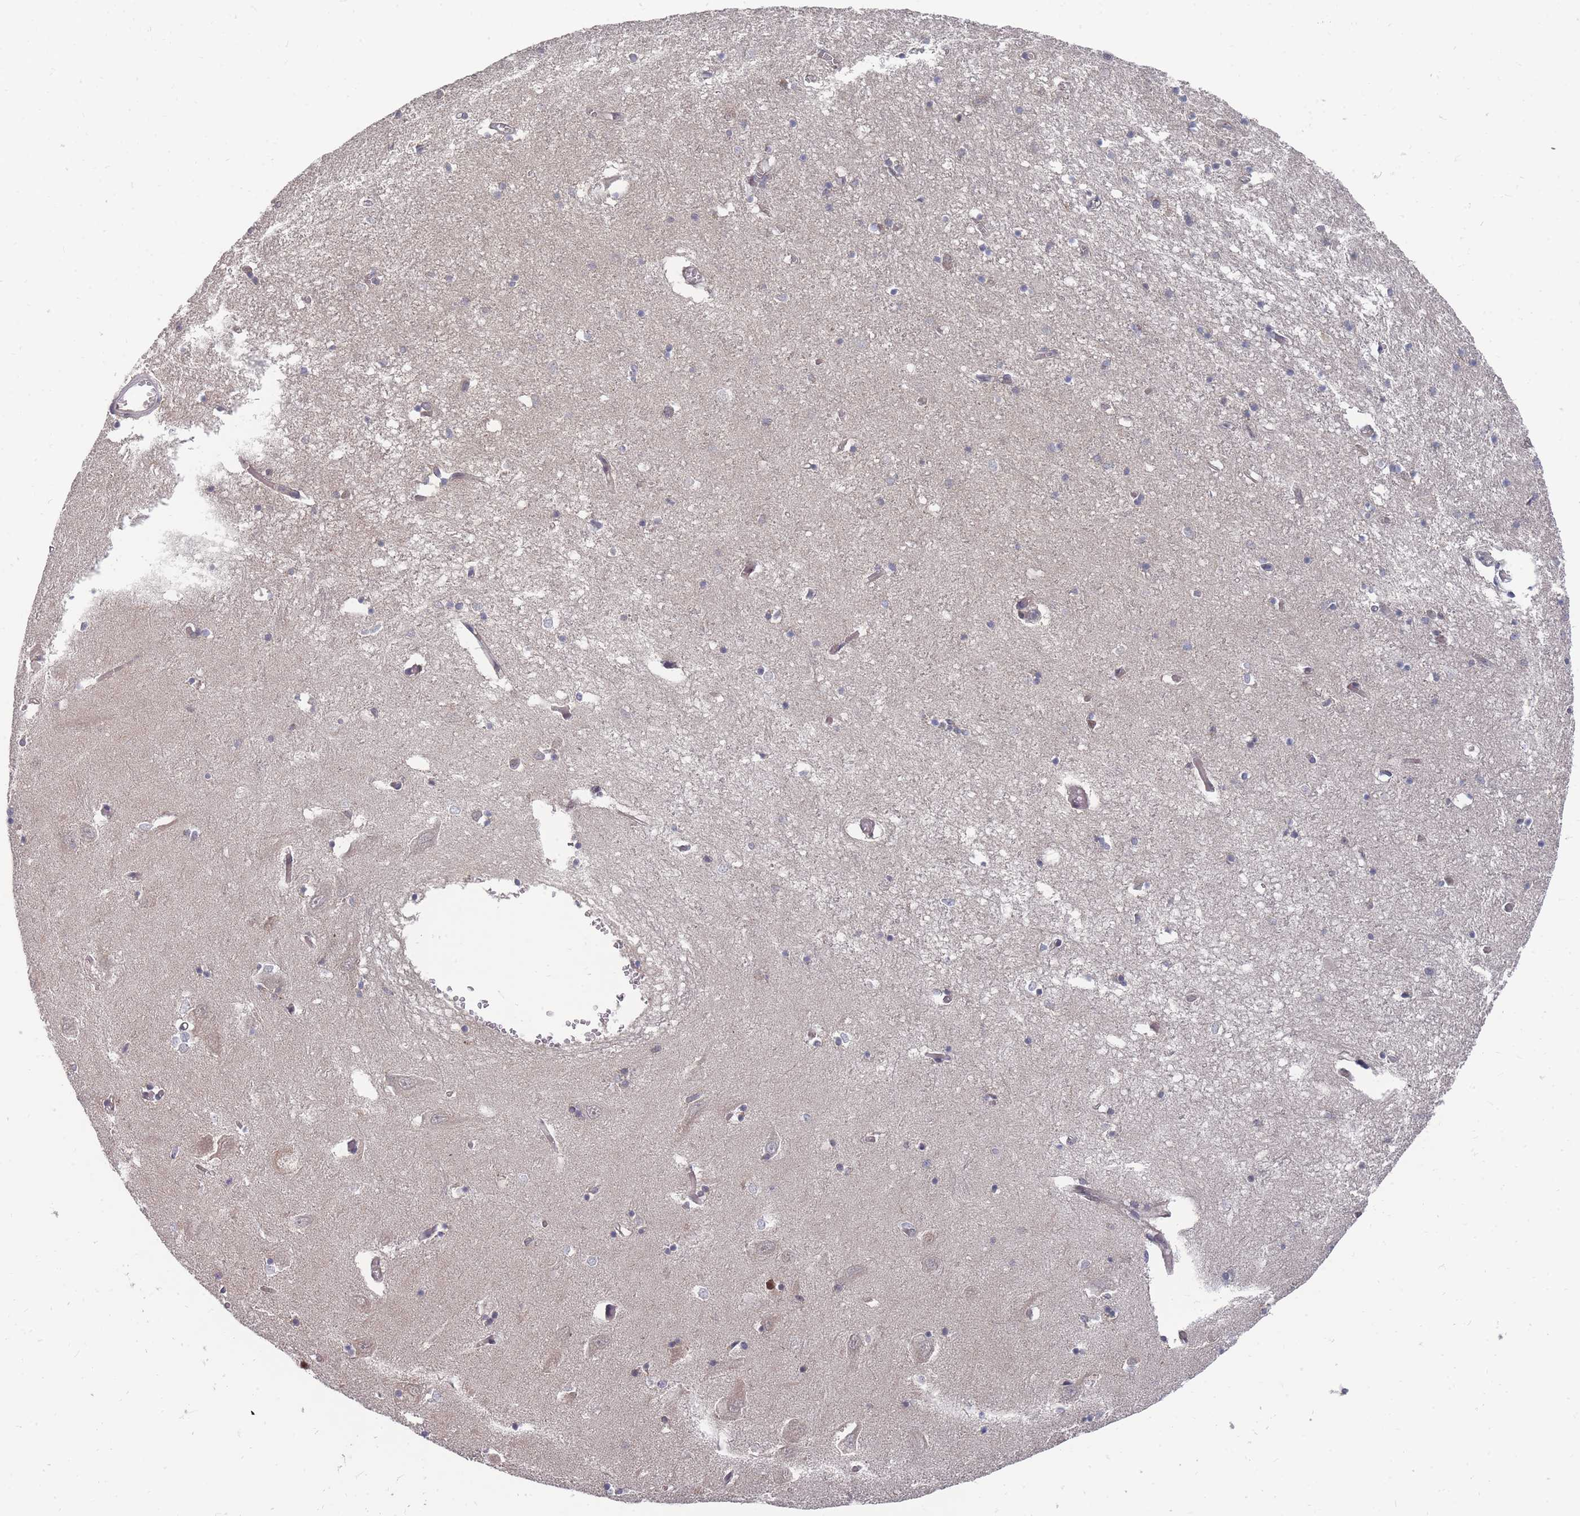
{"staining": {"intensity": "negative", "quantity": "none", "location": "none"}, "tissue": "hippocampus", "cell_type": "Glial cells", "image_type": "normal", "snomed": [{"axis": "morphology", "description": "Normal tissue, NOS"}, {"axis": "topography", "description": "Hippocampus"}], "caption": "A micrograph of hippocampus stained for a protein exhibits no brown staining in glial cells. (Stains: DAB immunohistochemistry with hematoxylin counter stain, Microscopy: brightfield microscopy at high magnification).", "gene": "NKD1", "patient": {"sex": "male", "age": 70}}